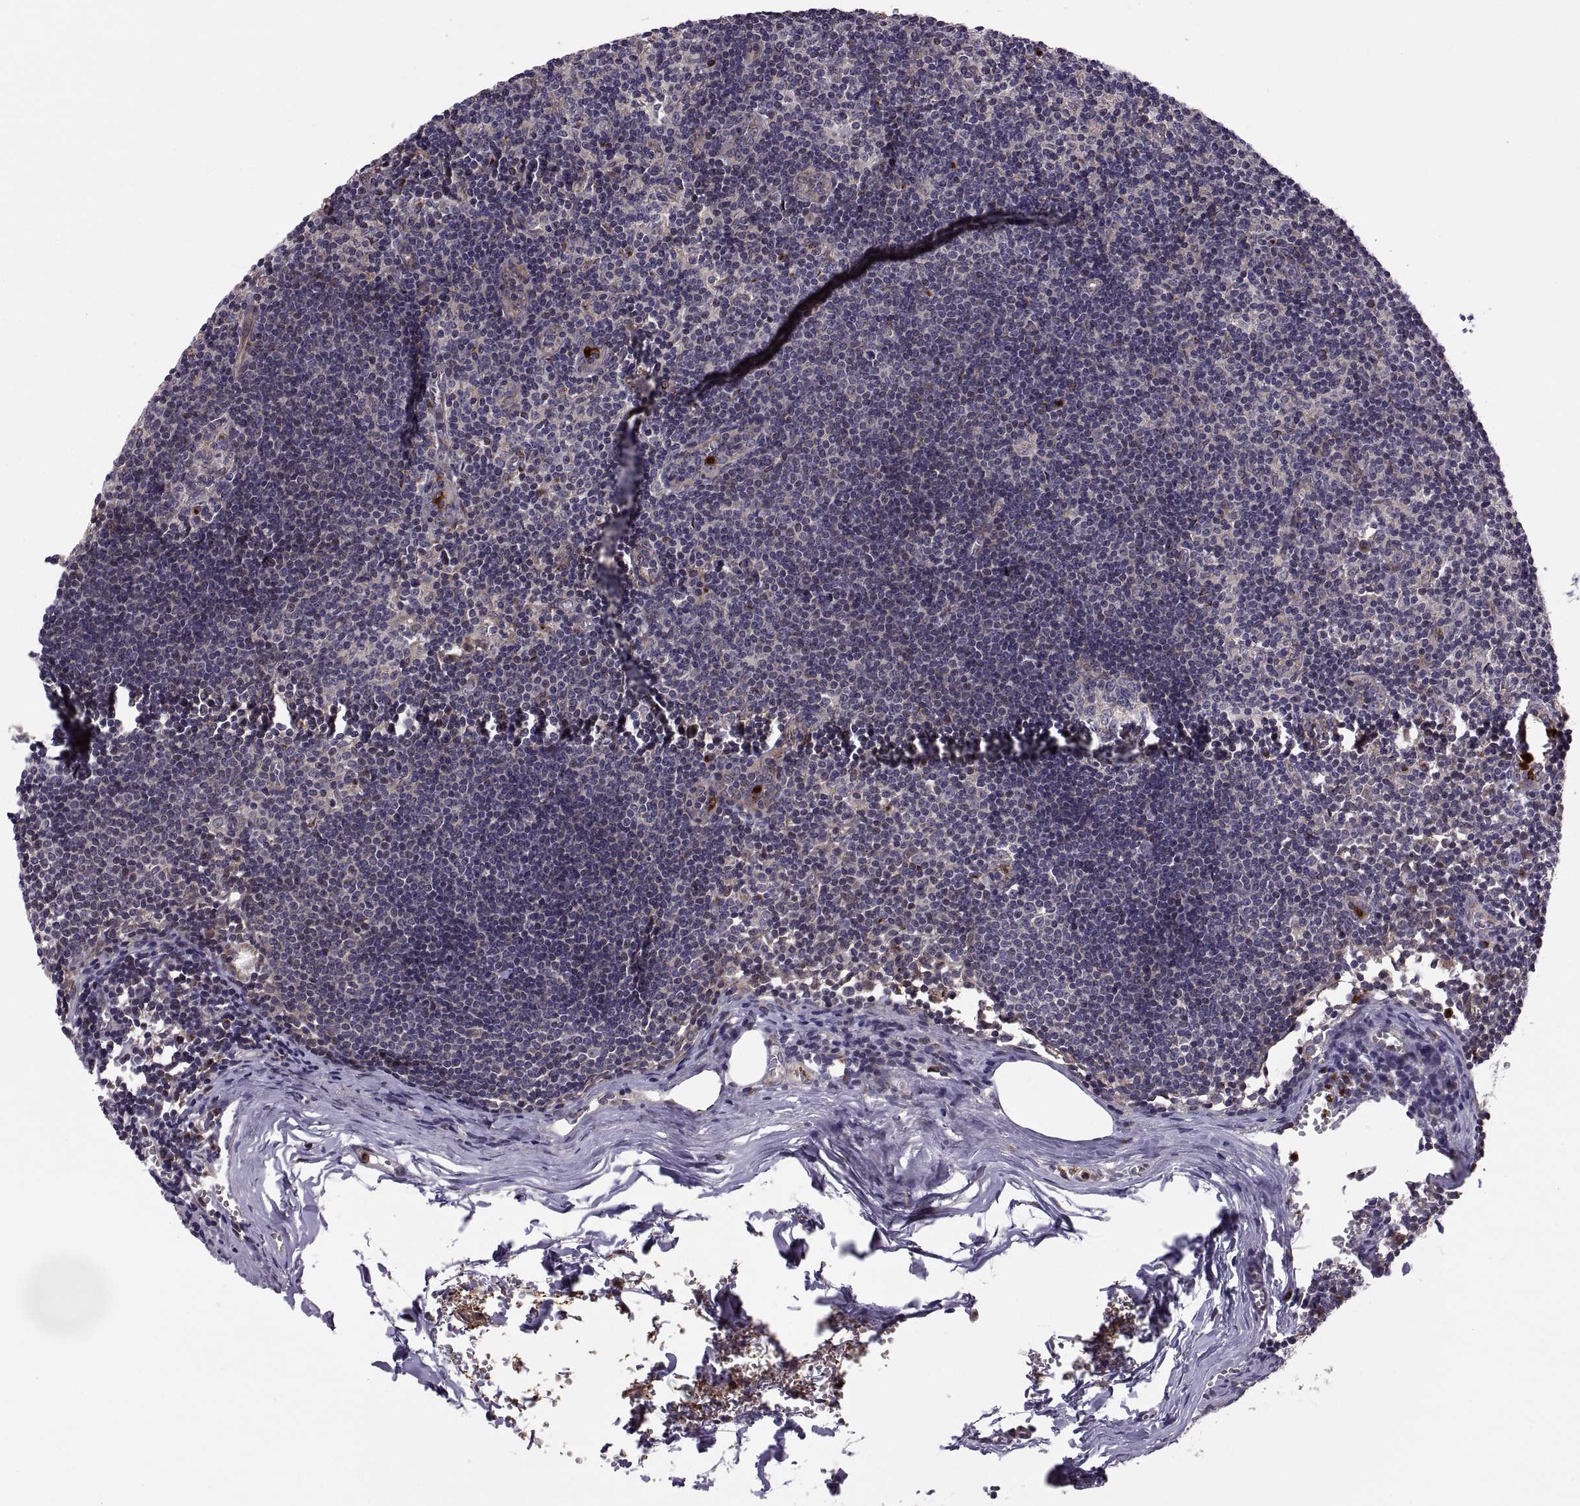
{"staining": {"intensity": "negative", "quantity": "none", "location": "none"}, "tissue": "lymph node", "cell_type": "Germinal center cells", "image_type": "normal", "snomed": [{"axis": "morphology", "description": "Normal tissue, NOS"}, {"axis": "topography", "description": "Lymph node"}], "caption": "Germinal center cells show no significant protein expression in normal lymph node. (Stains: DAB IHC with hematoxylin counter stain, Microscopy: brightfield microscopy at high magnification).", "gene": "TESC", "patient": {"sex": "male", "age": 59}}